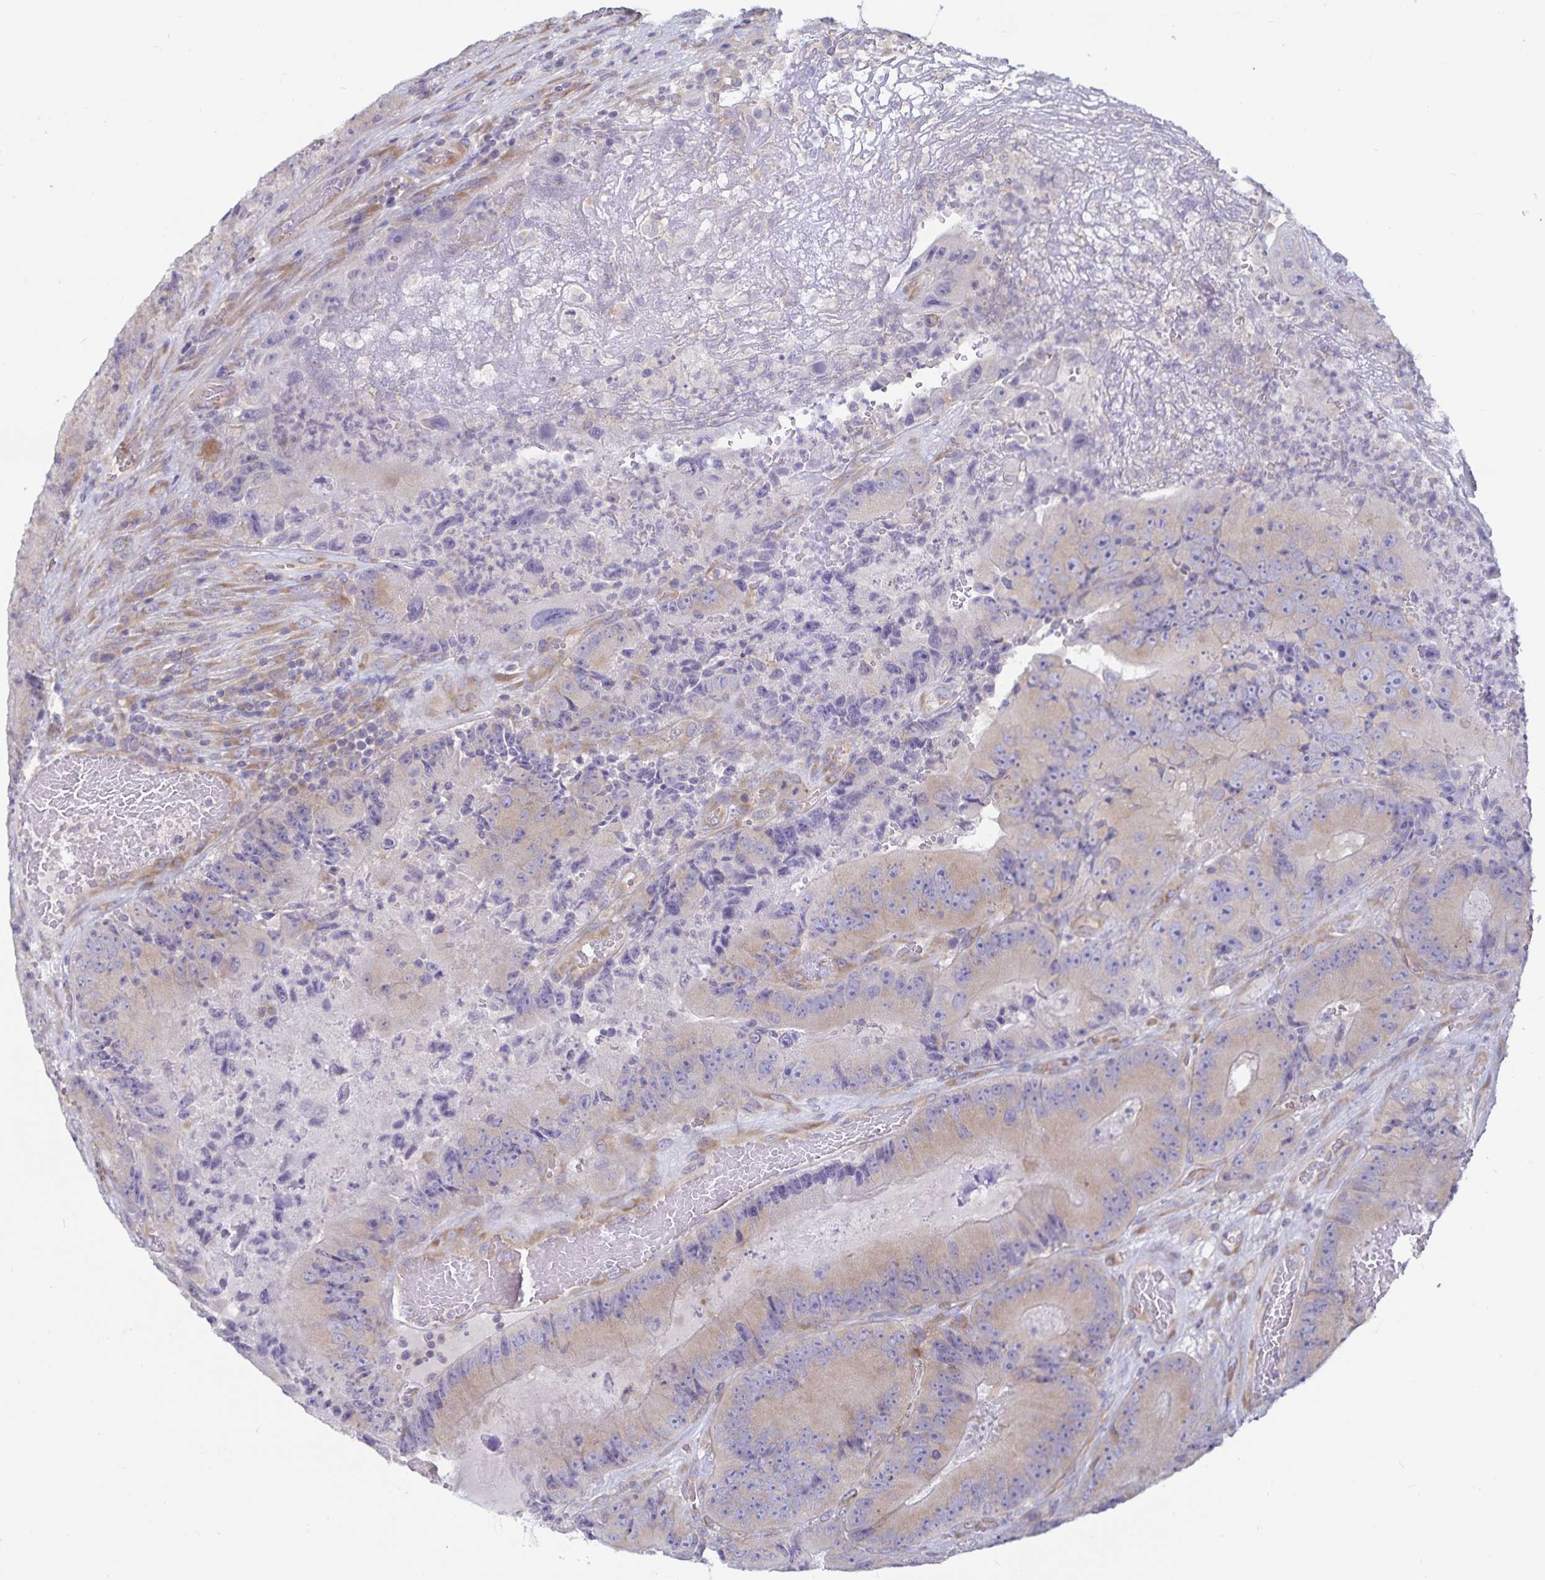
{"staining": {"intensity": "moderate", "quantity": ">75%", "location": "cytoplasmic/membranous"}, "tissue": "colorectal cancer", "cell_type": "Tumor cells", "image_type": "cancer", "snomed": [{"axis": "morphology", "description": "Adenocarcinoma, NOS"}, {"axis": "topography", "description": "Colon"}], "caption": "Colorectal cancer stained with a protein marker reveals moderate staining in tumor cells.", "gene": "FAM120A", "patient": {"sex": "female", "age": 86}}